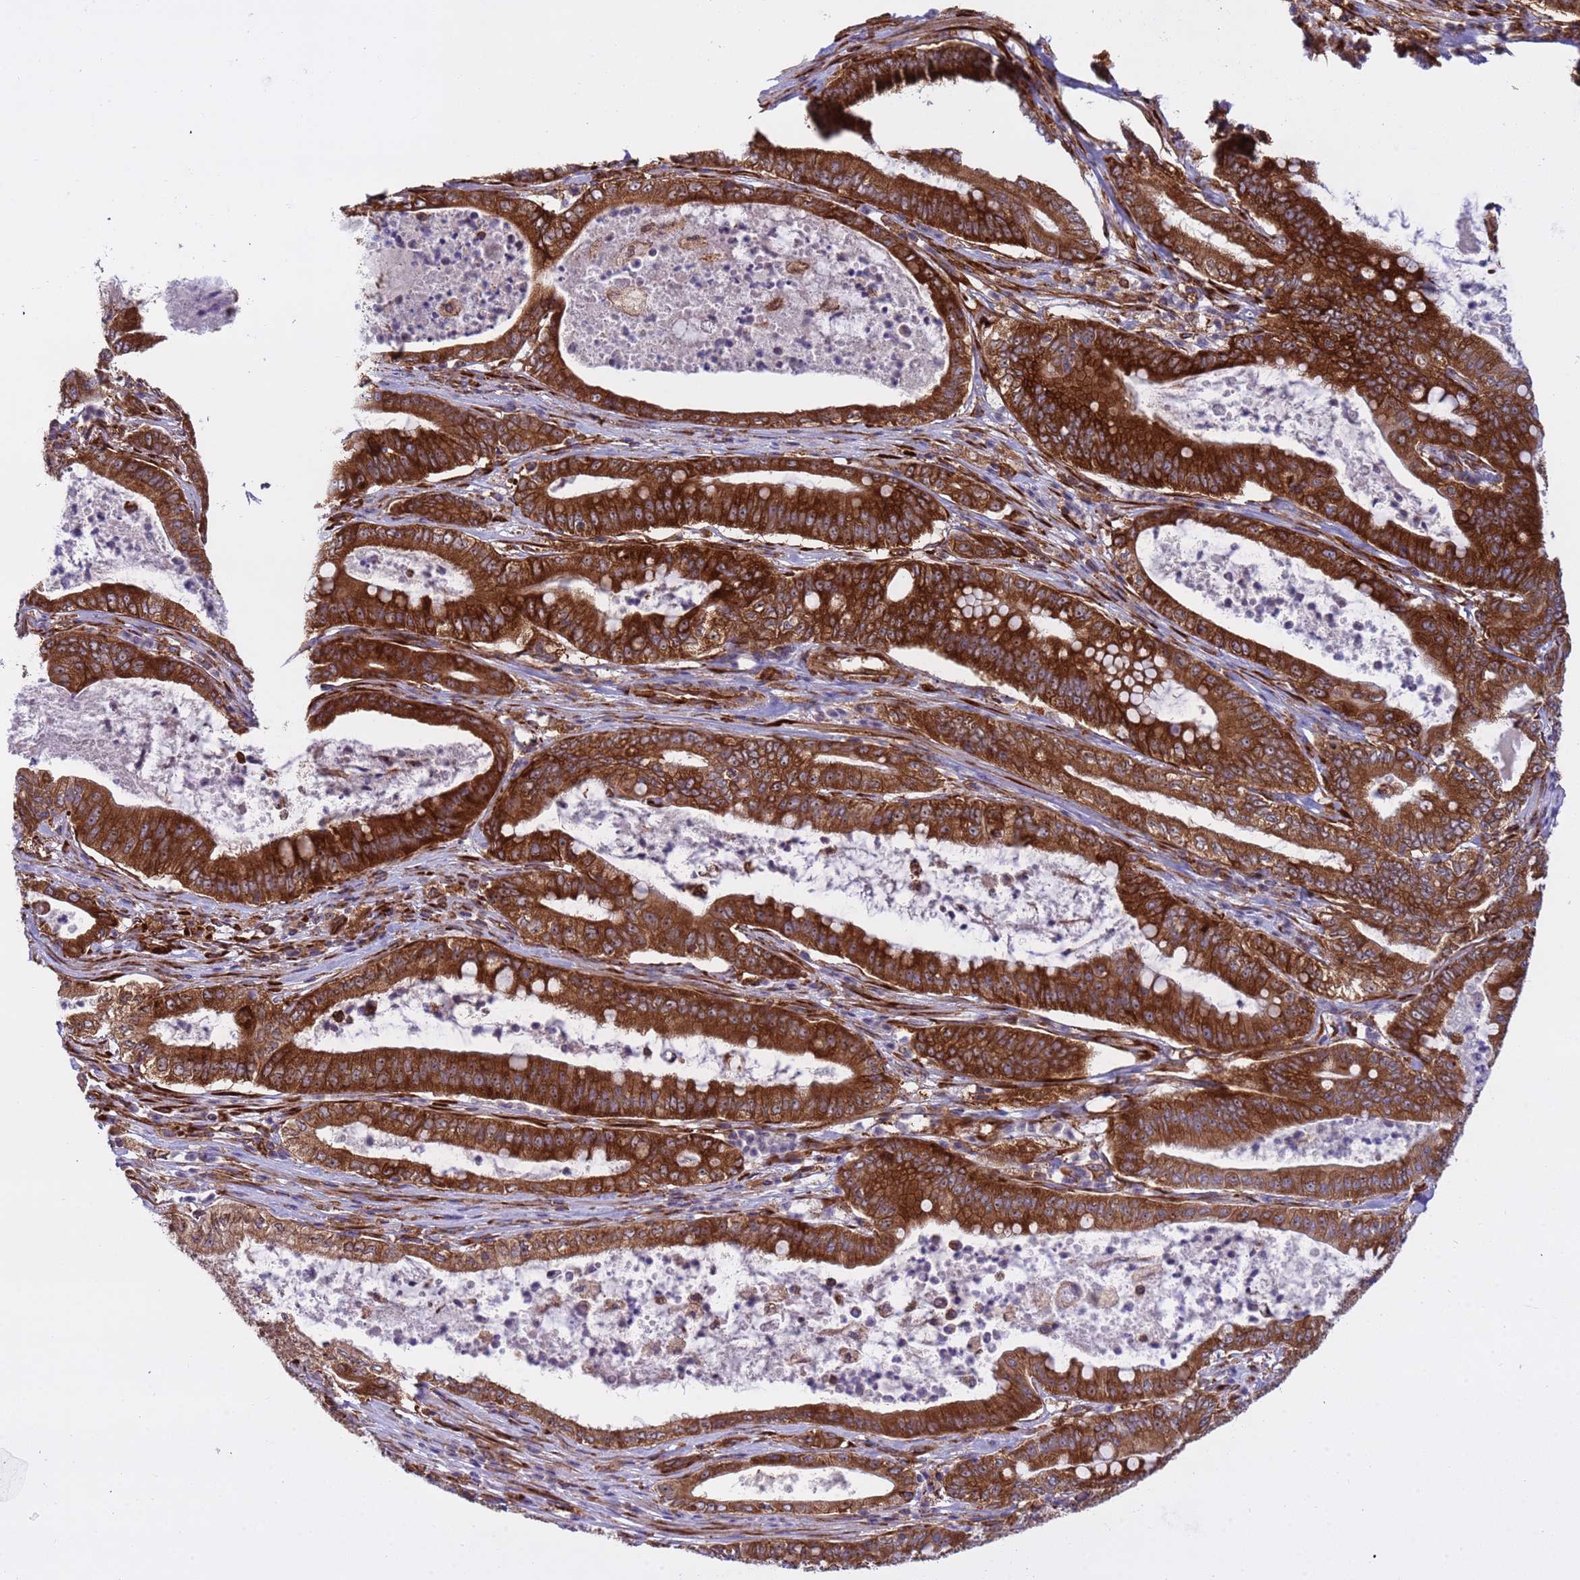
{"staining": {"intensity": "strong", "quantity": ">75%", "location": "cytoplasmic/membranous"}, "tissue": "pancreatic cancer", "cell_type": "Tumor cells", "image_type": "cancer", "snomed": [{"axis": "morphology", "description": "Adenocarcinoma, NOS"}, {"axis": "topography", "description": "Pancreas"}], "caption": "Strong cytoplasmic/membranous protein staining is seen in about >75% of tumor cells in pancreatic cancer (adenocarcinoma). Using DAB (3,3'-diaminobenzidine) (brown) and hematoxylin (blue) stains, captured at high magnification using brightfield microscopy.", "gene": "RPL36", "patient": {"sex": "male", "age": 71}}